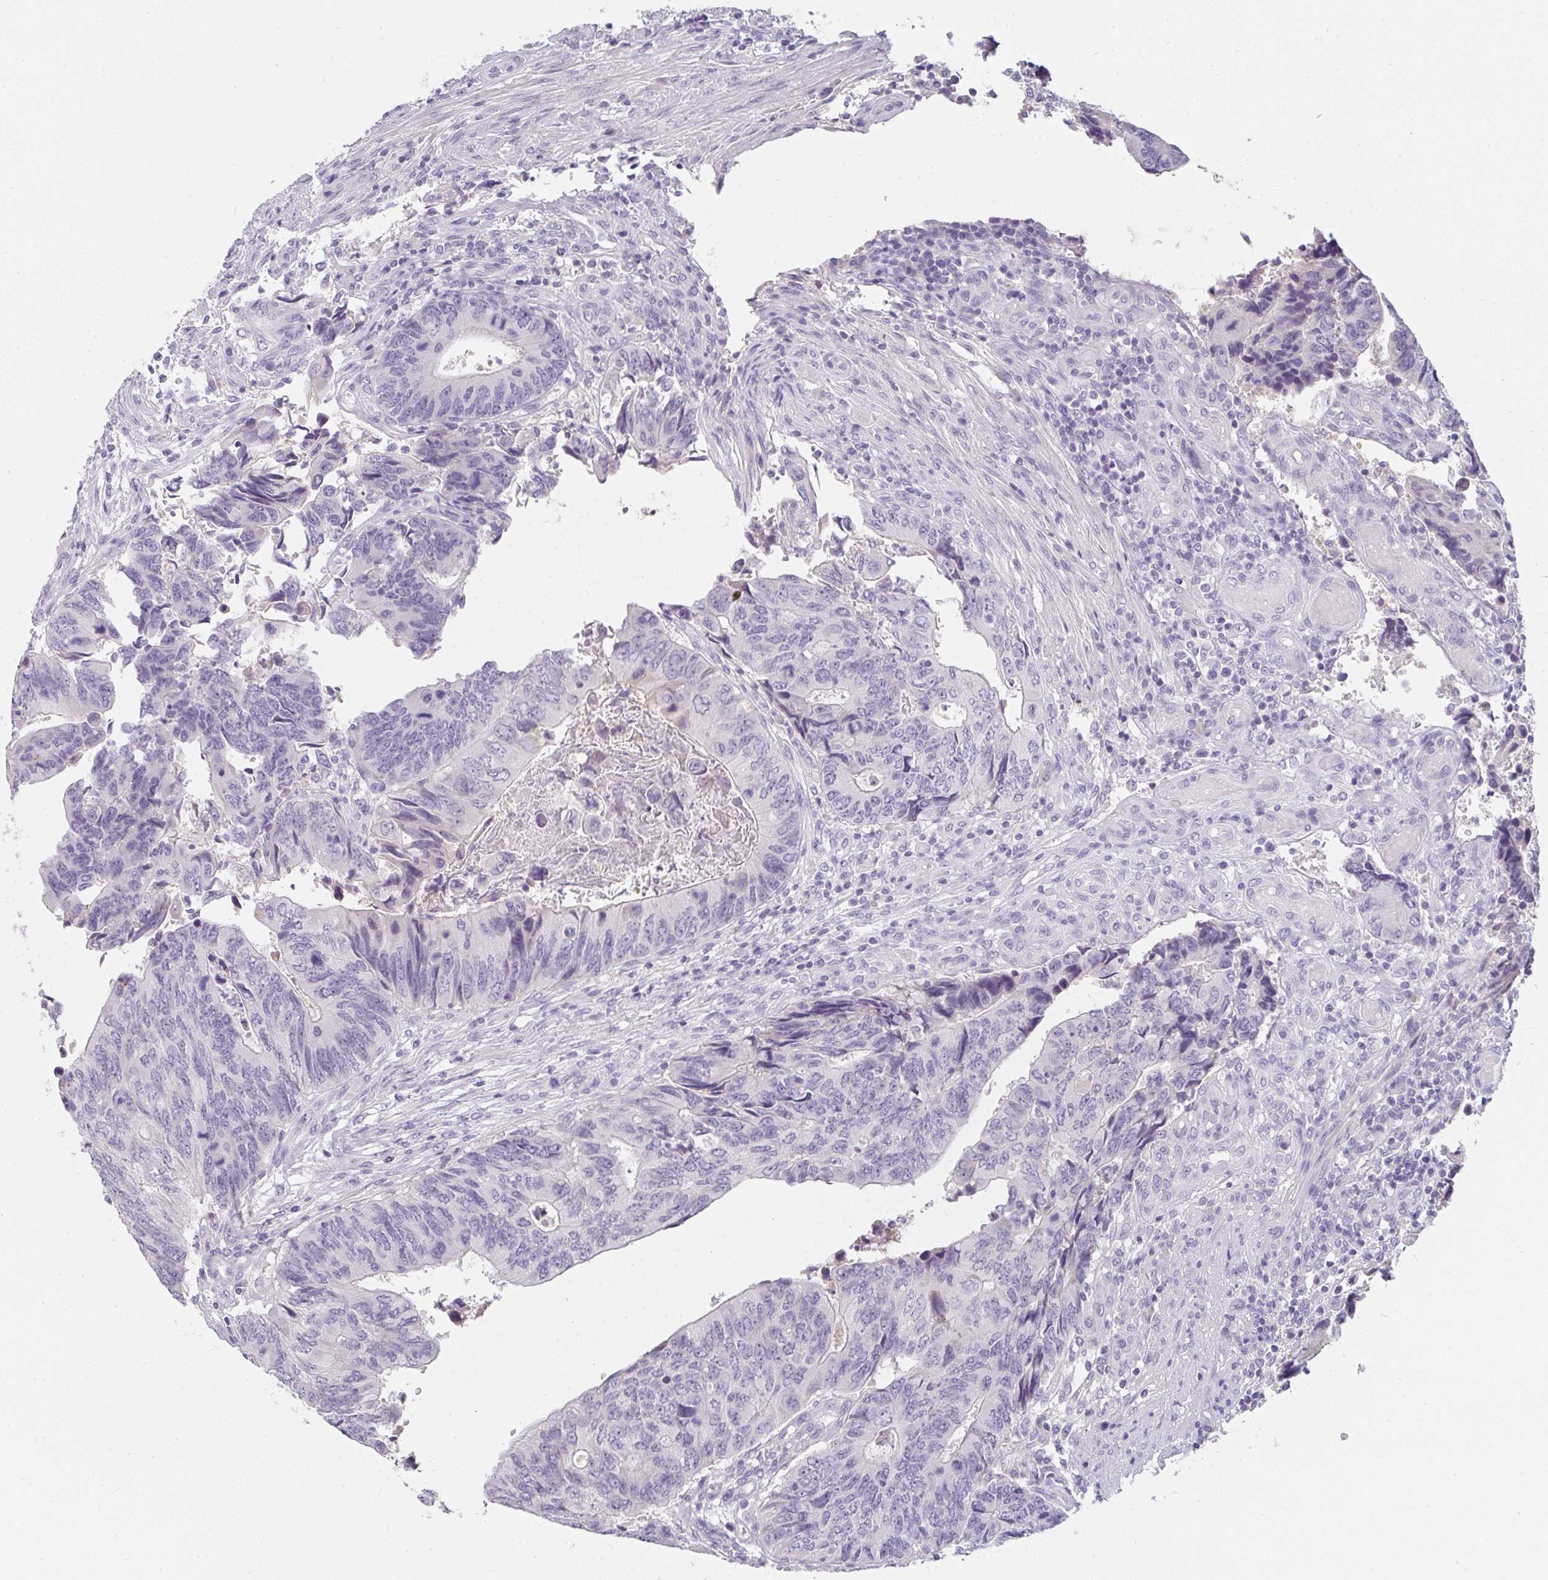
{"staining": {"intensity": "negative", "quantity": "none", "location": "none"}, "tissue": "colorectal cancer", "cell_type": "Tumor cells", "image_type": "cancer", "snomed": [{"axis": "morphology", "description": "Adenocarcinoma, NOS"}, {"axis": "topography", "description": "Colon"}], "caption": "Immunohistochemistry (IHC) of human colorectal cancer (adenocarcinoma) exhibits no expression in tumor cells.", "gene": "C1QTNF8", "patient": {"sex": "male", "age": 87}}